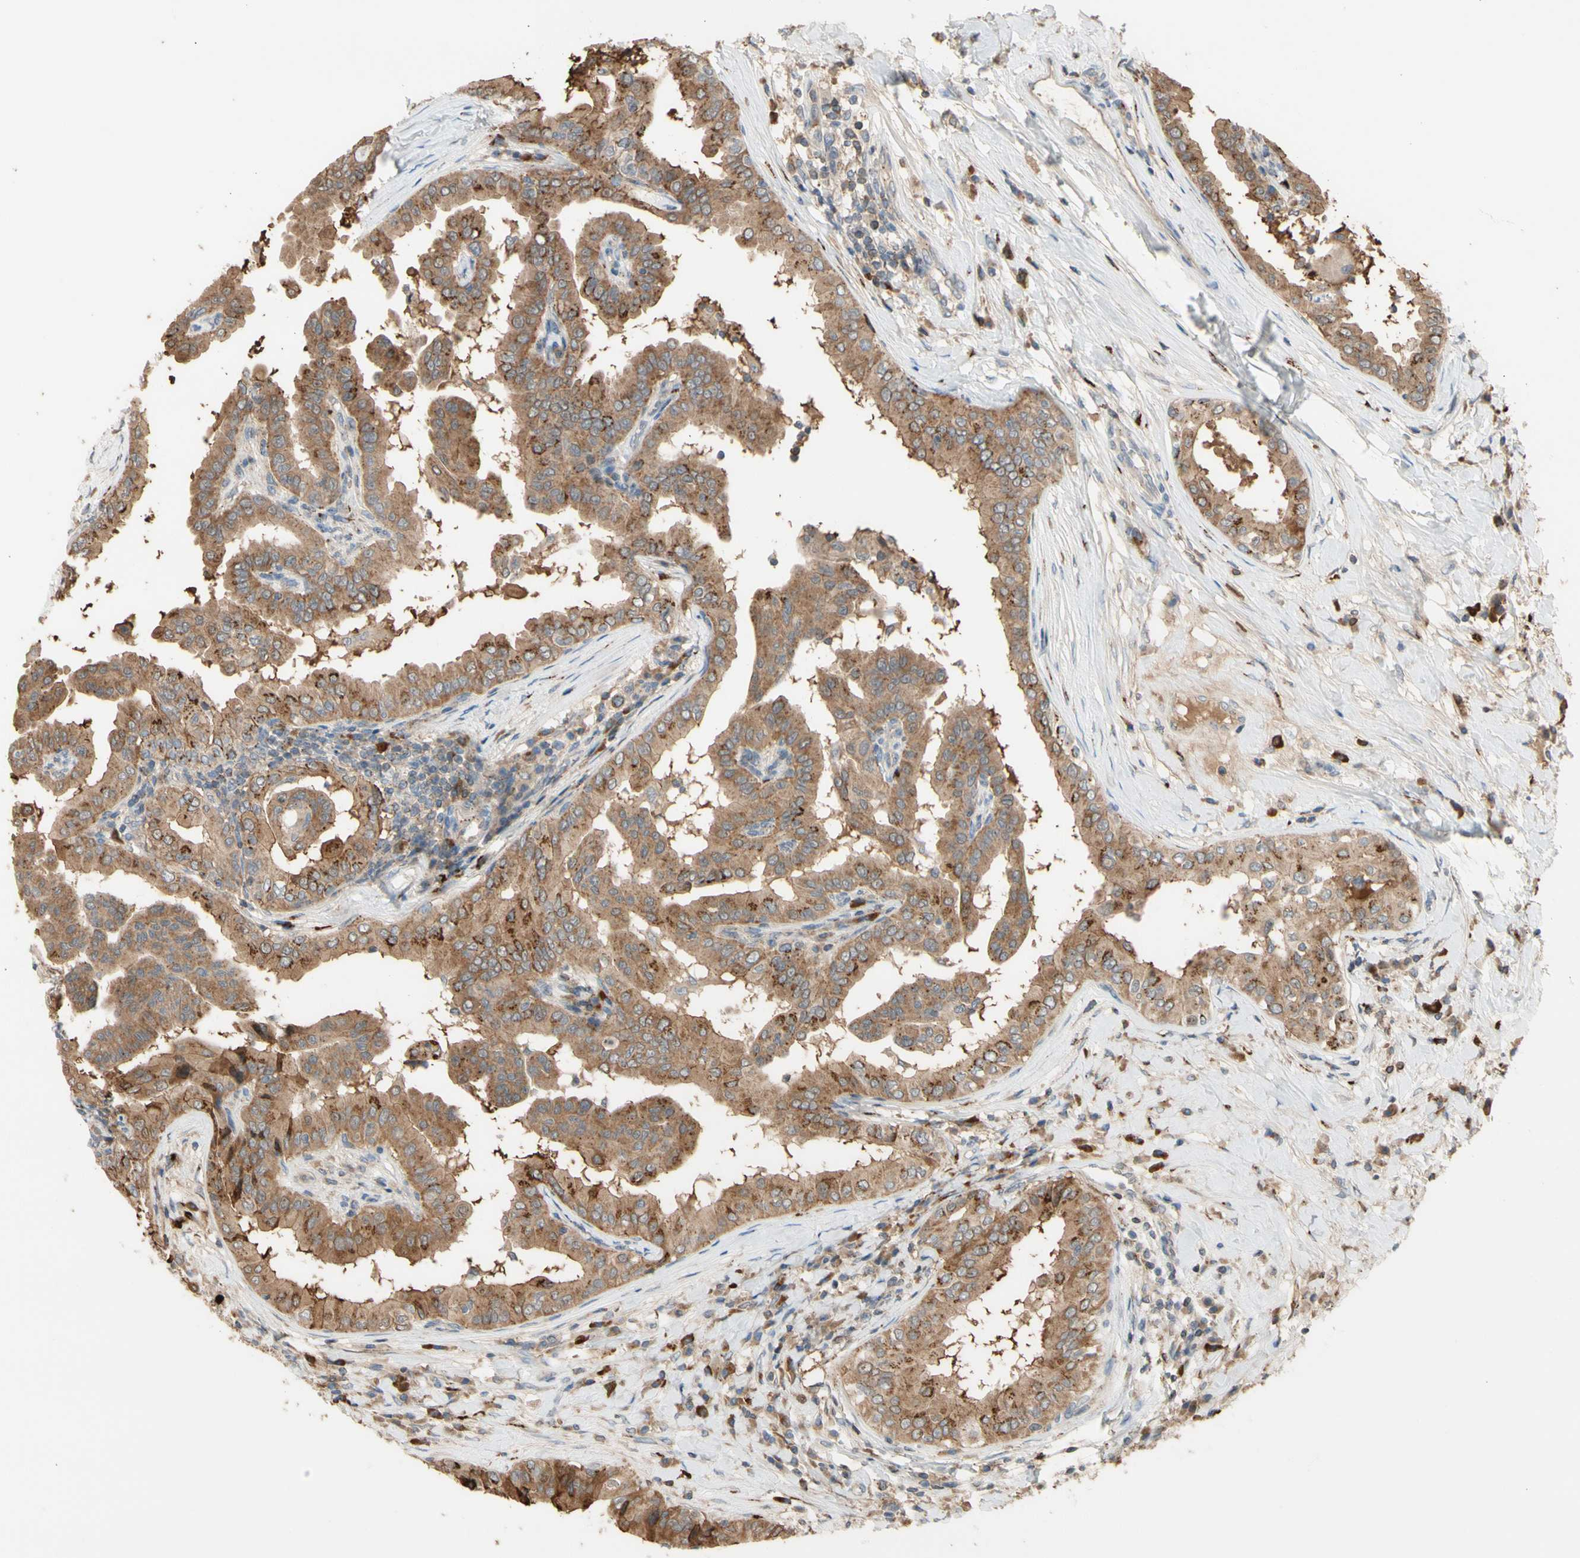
{"staining": {"intensity": "moderate", "quantity": ">75%", "location": "cytoplasmic/membranous"}, "tissue": "thyroid cancer", "cell_type": "Tumor cells", "image_type": "cancer", "snomed": [{"axis": "morphology", "description": "Papillary adenocarcinoma, NOS"}, {"axis": "topography", "description": "Thyroid gland"}], "caption": "Moderate cytoplasmic/membranous expression for a protein is seen in approximately >75% of tumor cells of thyroid cancer (papillary adenocarcinoma) using immunohistochemistry (IHC).", "gene": "GALNT5", "patient": {"sex": "male", "age": 33}}